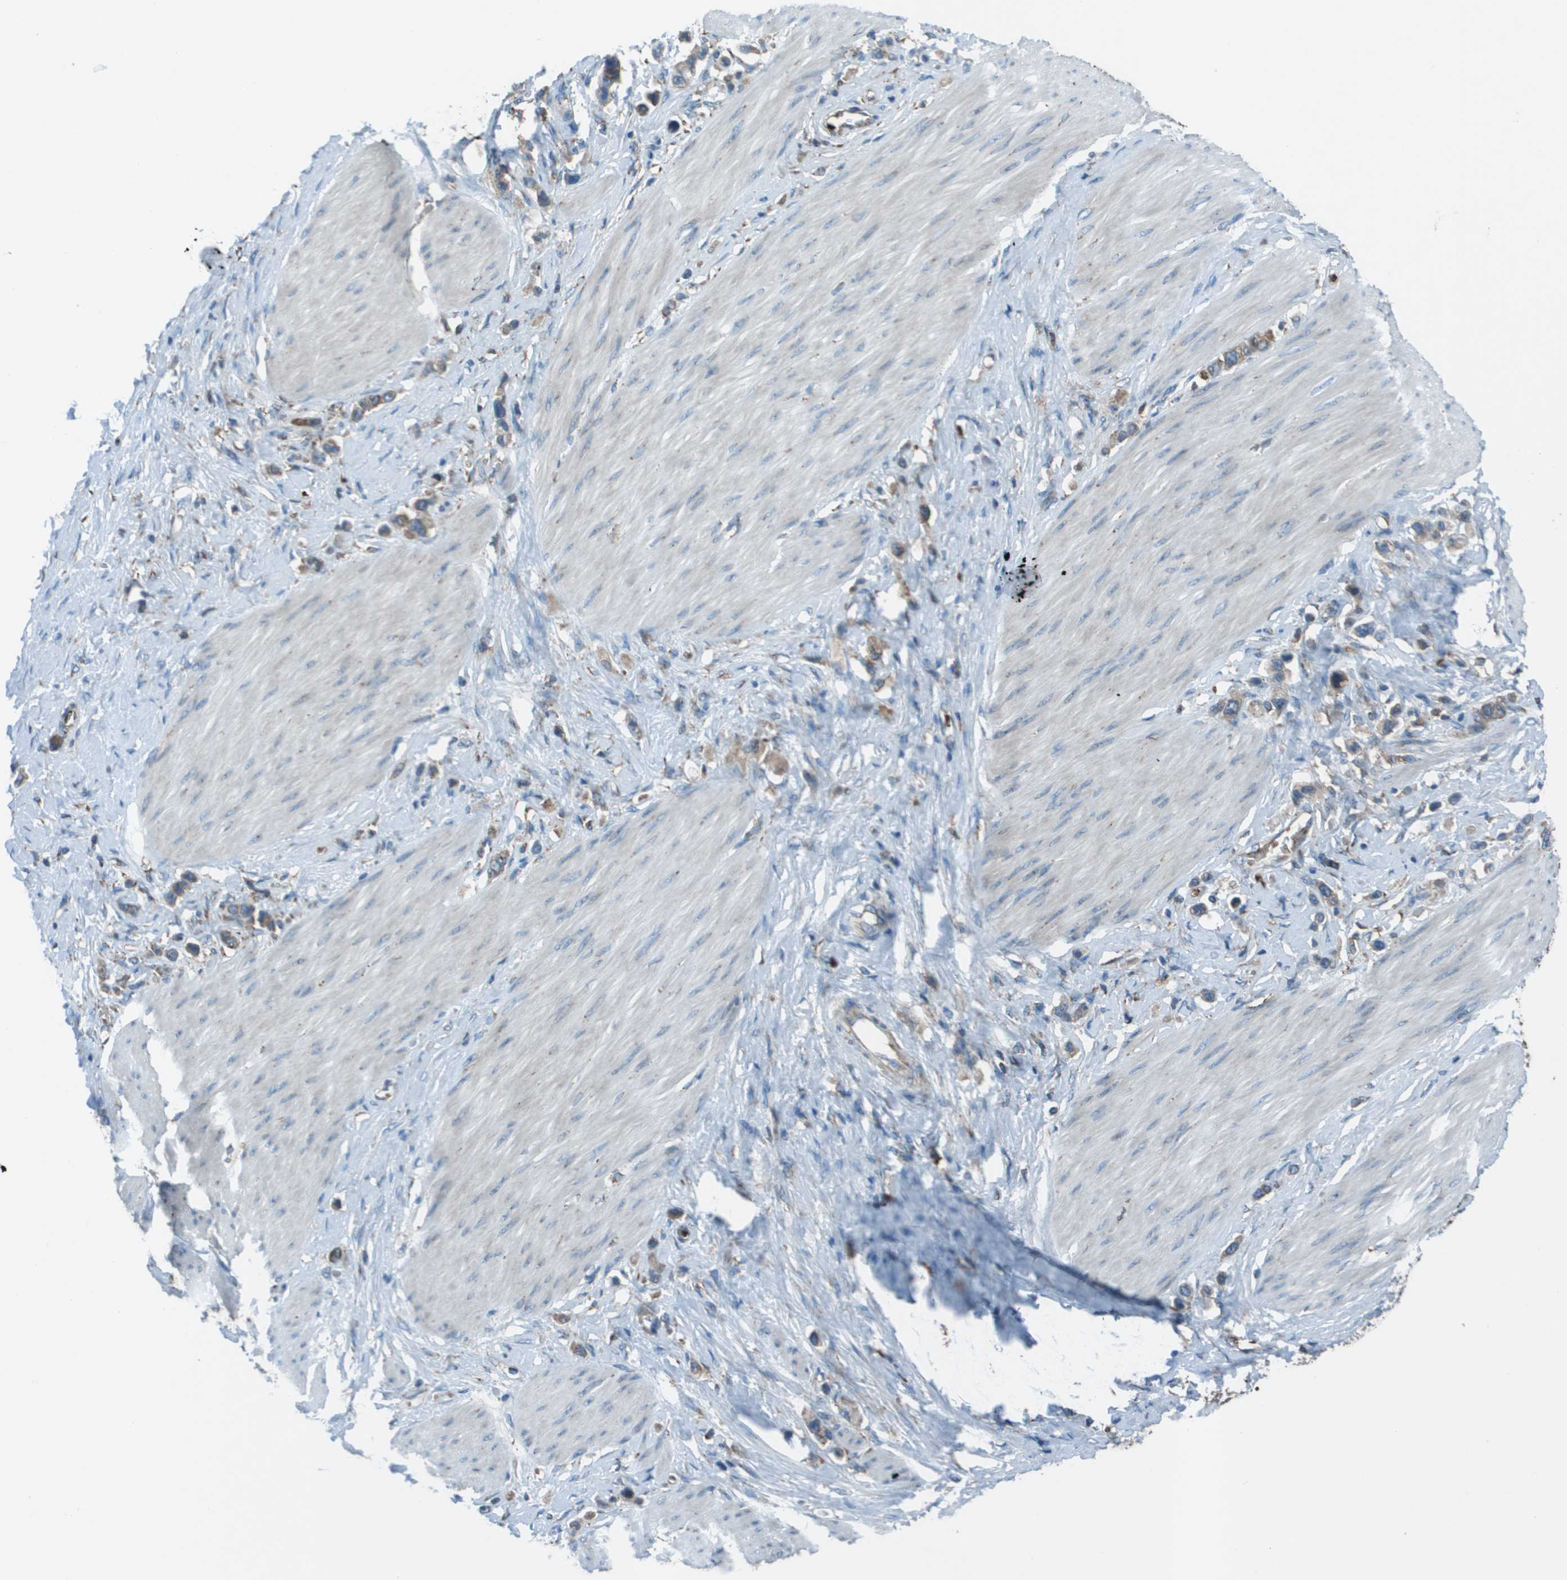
{"staining": {"intensity": "weak", "quantity": "25%-75%", "location": "cytoplasmic/membranous"}, "tissue": "stomach cancer", "cell_type": "Tumor cells", "image_type": "cancer", "snomed": [{"axis": "morphology", "description": "Adenocarcinoma, NOS"}, {"axis": "topography", "description": "Stomach"}], "caption": "Protein expression analysis of adenocarcinoma (stomach) reveals weak cytoplasmic/membranous expression in approximately 25%-75% of tumor cells. (IHC, brightfield microscopy, high magnification).", "gene": "UTS2", "patient": {"sex": "female", "age": 65}}